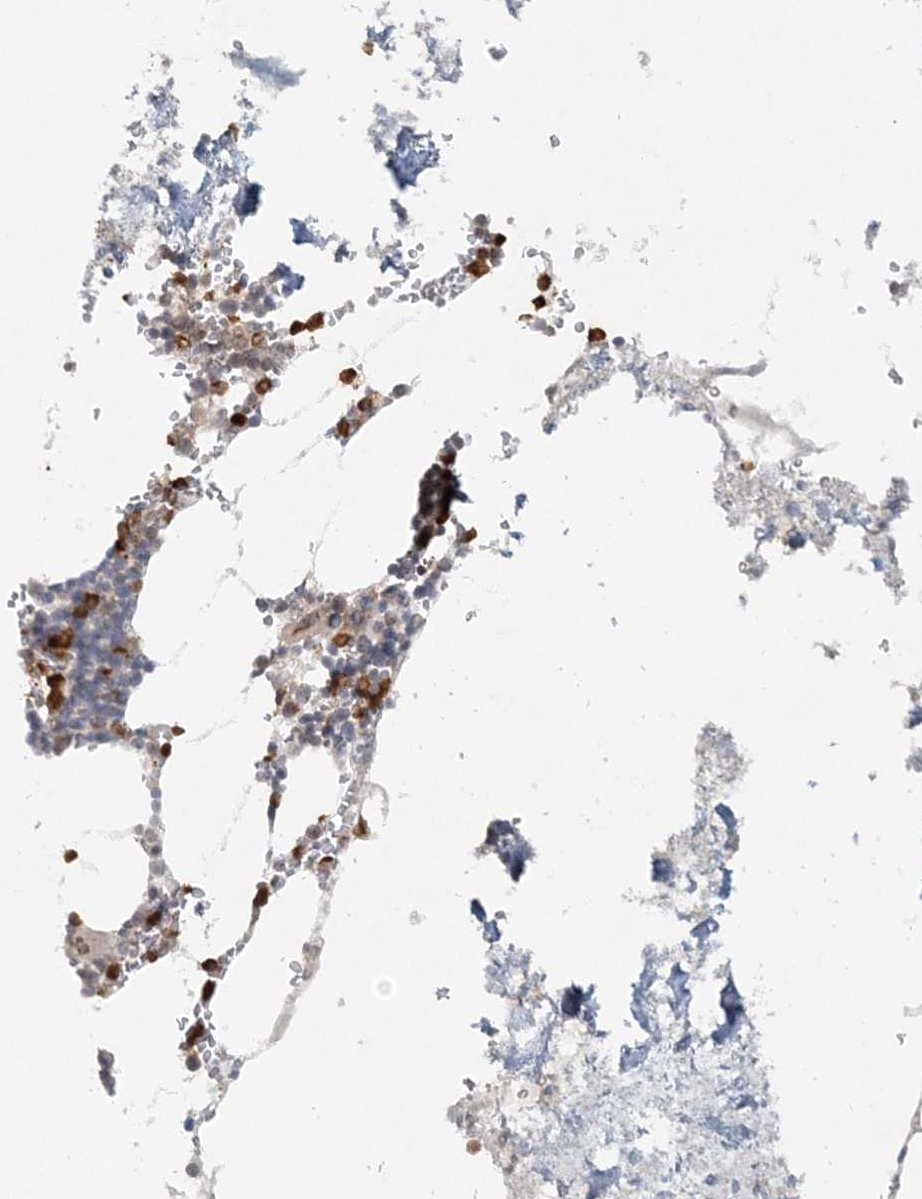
{"staining": {"intensity": "strong", "quantity": ">75%", "location": "cytoplasmic/membranous,nuclear"}, "tissue": "bone marrow", "cell_type": "Hematopoietic cells", "image_type": "normal", "snomed": [{"axis": "morphology", "description": "Normal tissue, NOS"}, {"axis": "topography", "description": "Bone marrow"}], "caption": "Immunohistochemistry (IHC) of benign human bone marrow shows high levels of strong cytoplasmic/membranous,nuclear expression in about >75% of hematopoietic cells. Immunohistochemistry stains the protein of interest in brown and the nuclei are stained blue.", "gene": "NUP54", "patient": {"sex": "male", "age": 70}}